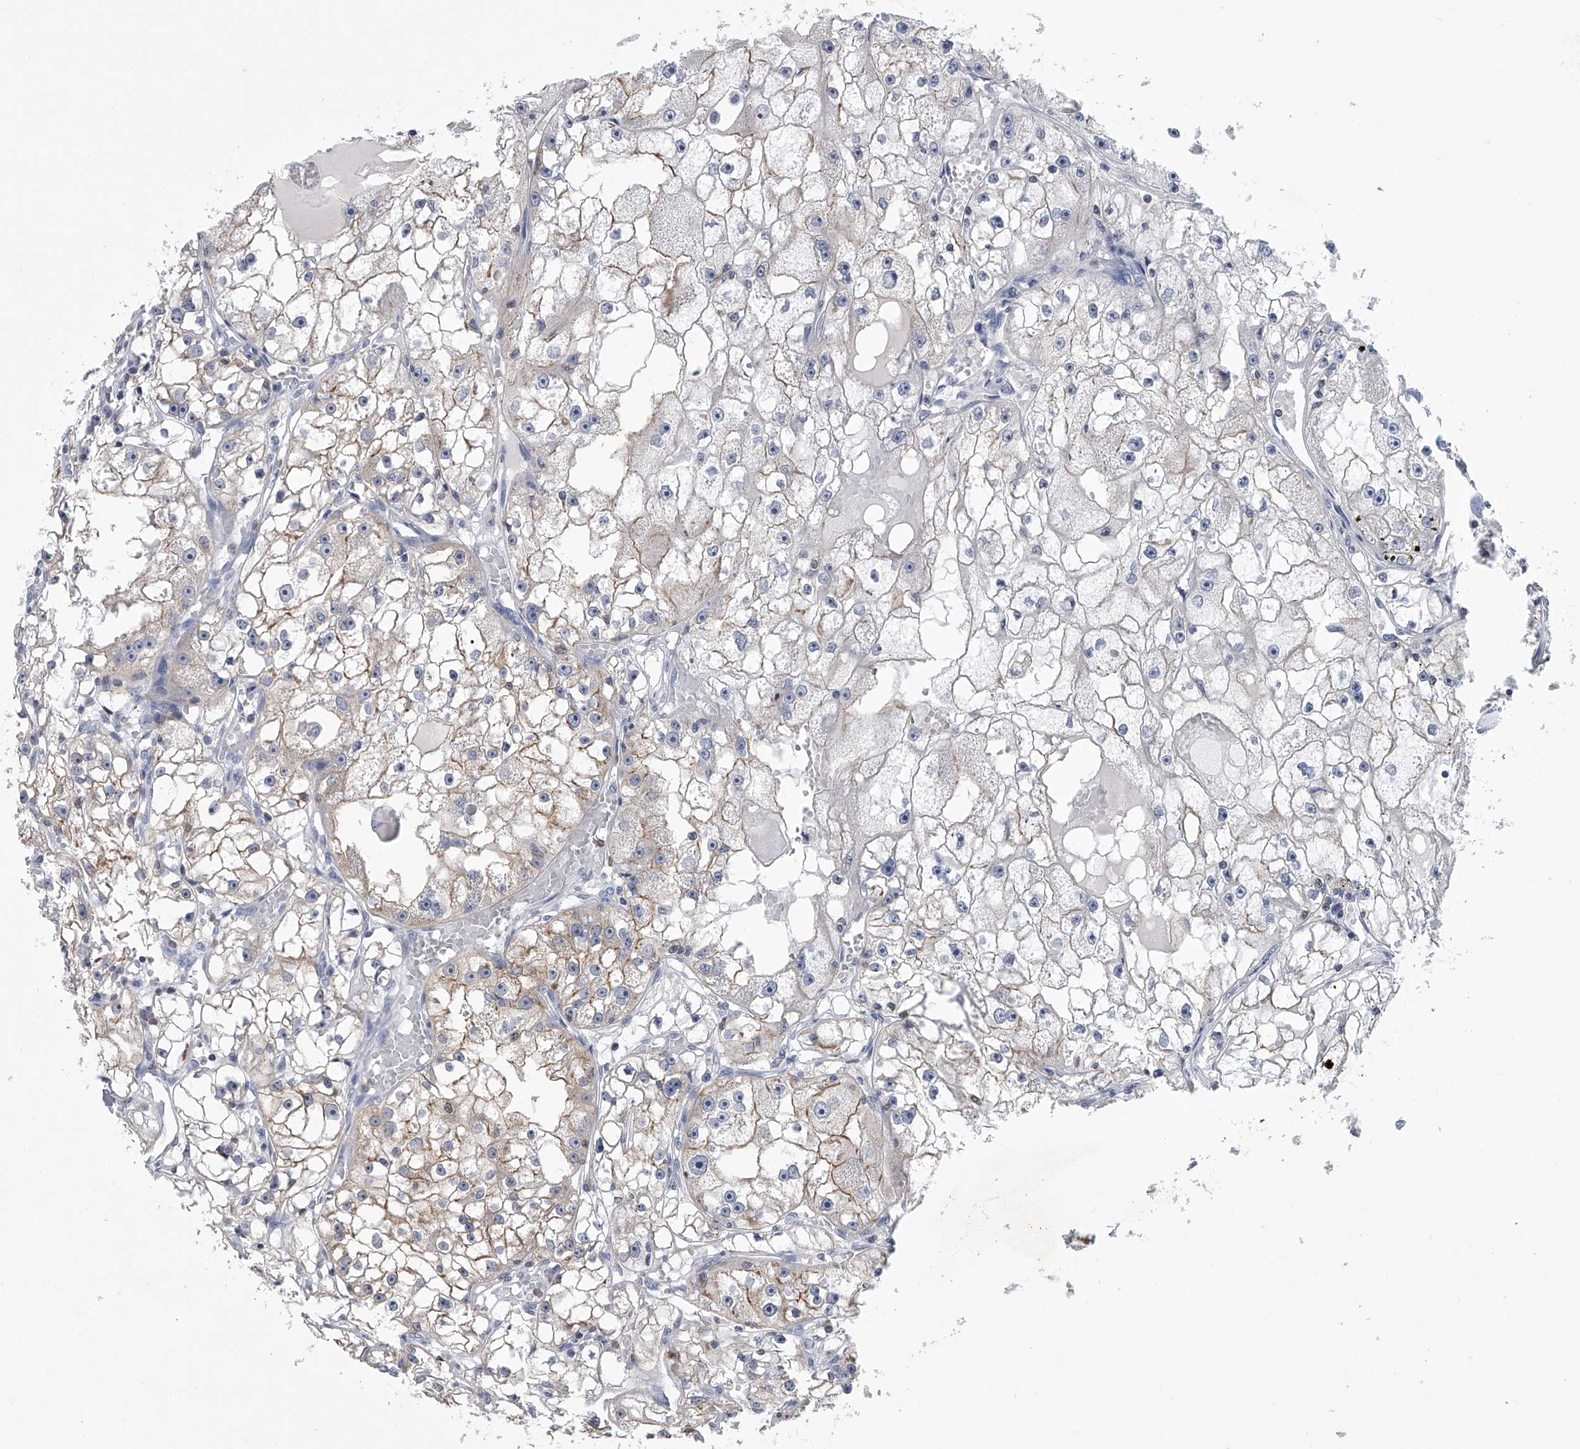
{"staining": {"intensity": "moderate", "quantity": "25%-75%", "location": "cytoplasmic/membranous"}, "tissue": "renal cancer", "cell_type": "Tumor cells", "image_type": "cancer", "snomed": [{"axis": "morphology", "description": "Adenocarcinoma, NOS"}, {"axis": "topography", "description": "Kidney"}], "caption": "High-magnification brightfield microscopy of renal cancer (adenocarcinoma) stained with DAB (3,3'-diaminobenzidine) (brown) and counterstained with hematoxylin (blue). tumor cells exhibit moderate cytoplasmic/membranous staining is present in approximately25%-75% of cells.", "gene": "TASP1", "patient": {"sex": "male", "age": 56}}